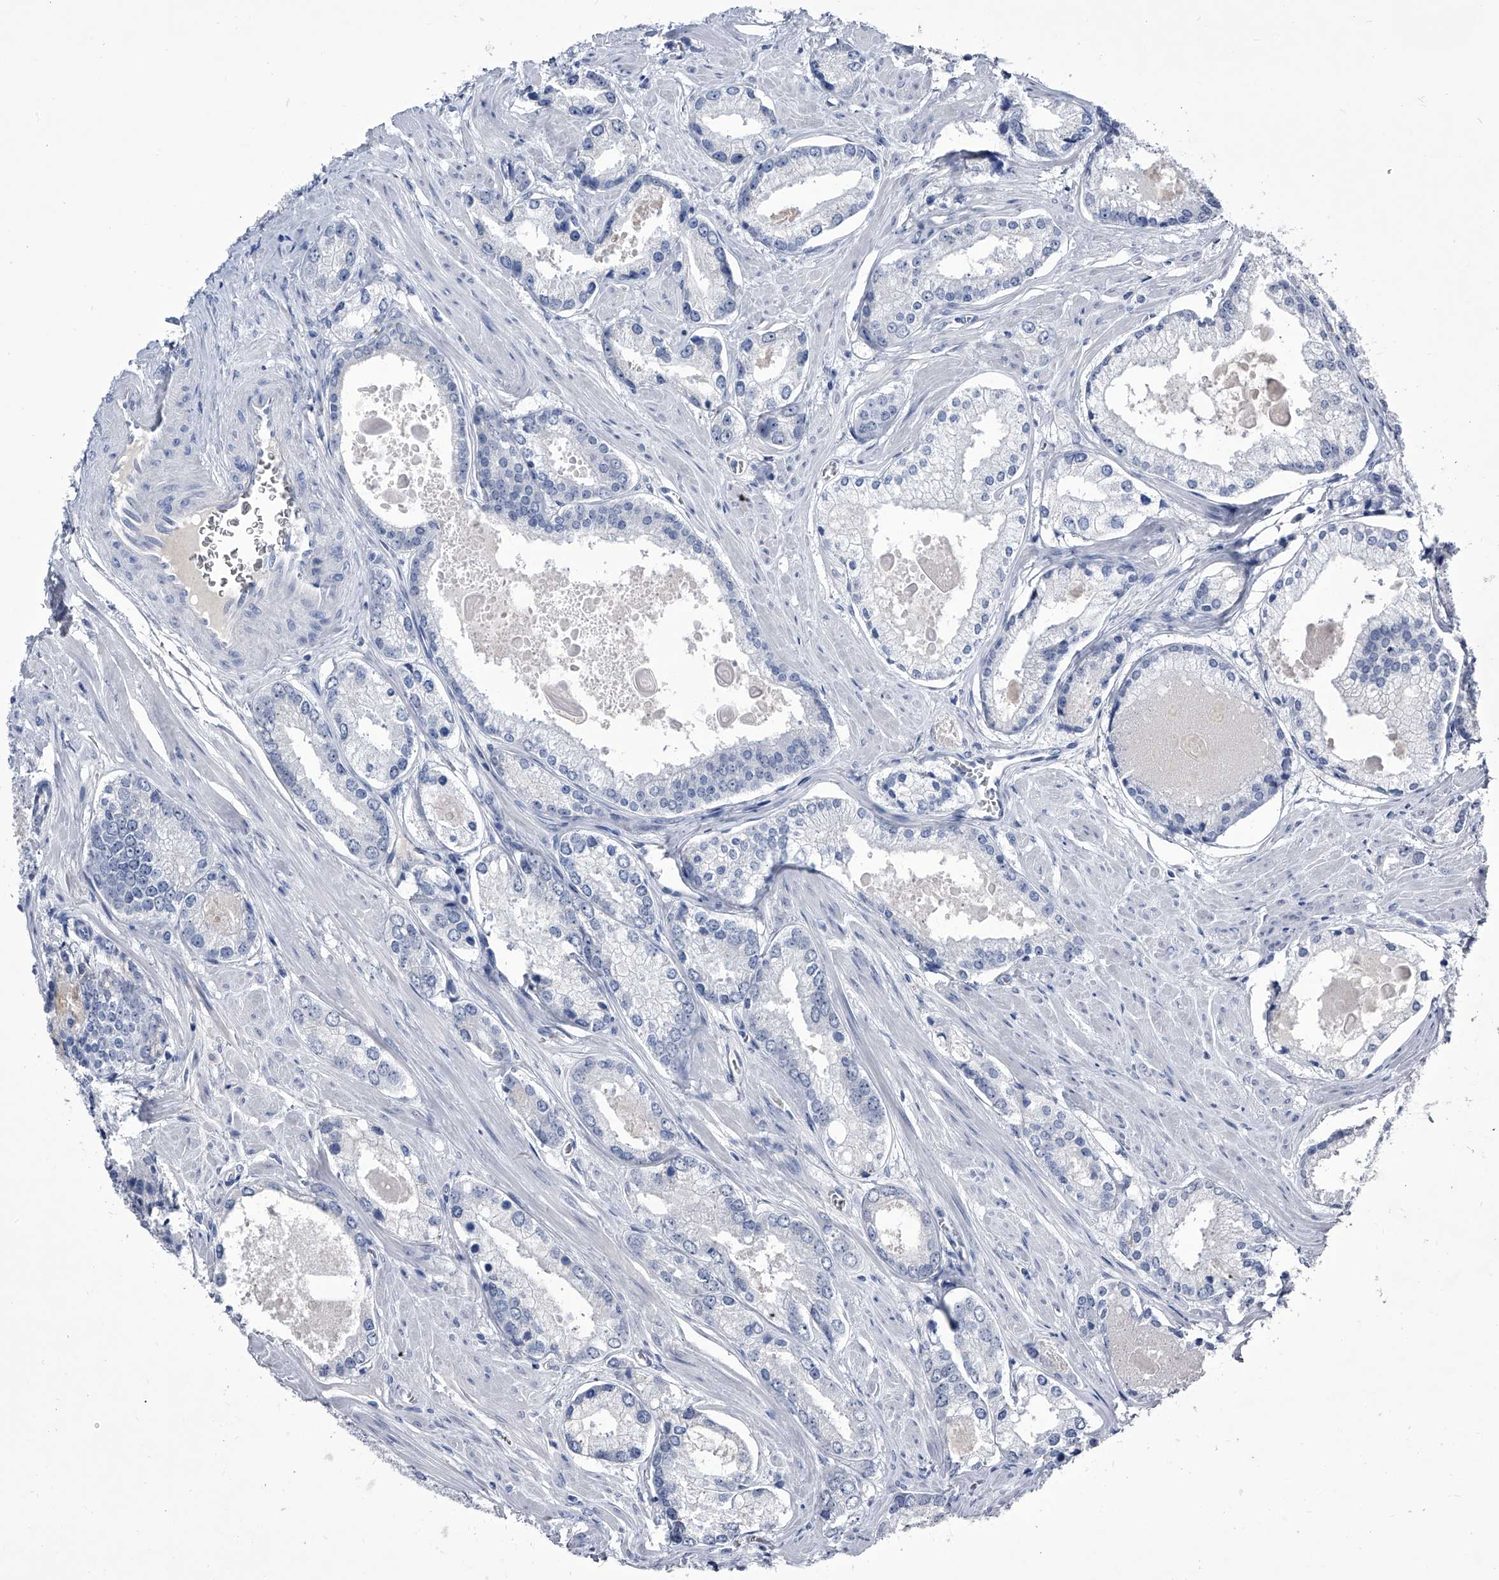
{"staining": {"intensity": "negative", "quantity": "none", "location": "none"}, "tissue": "prostate cancer", "cell_type": "Tumor cells", "image_type": "cancer", "snomed": [{"axis": "morphology", "description": "Adenocarcinoma, Low grade"}, {"axis": "topography", "description": "Prostate"}], "caption": "Immunohistochemistry of prostate adenocarcinoma (low-grade) reveals no positivity in tumor cells. Nuclei are stained in blue.", "gene": "CRISP2", "patient": {"sex": "male", "age": 54}}